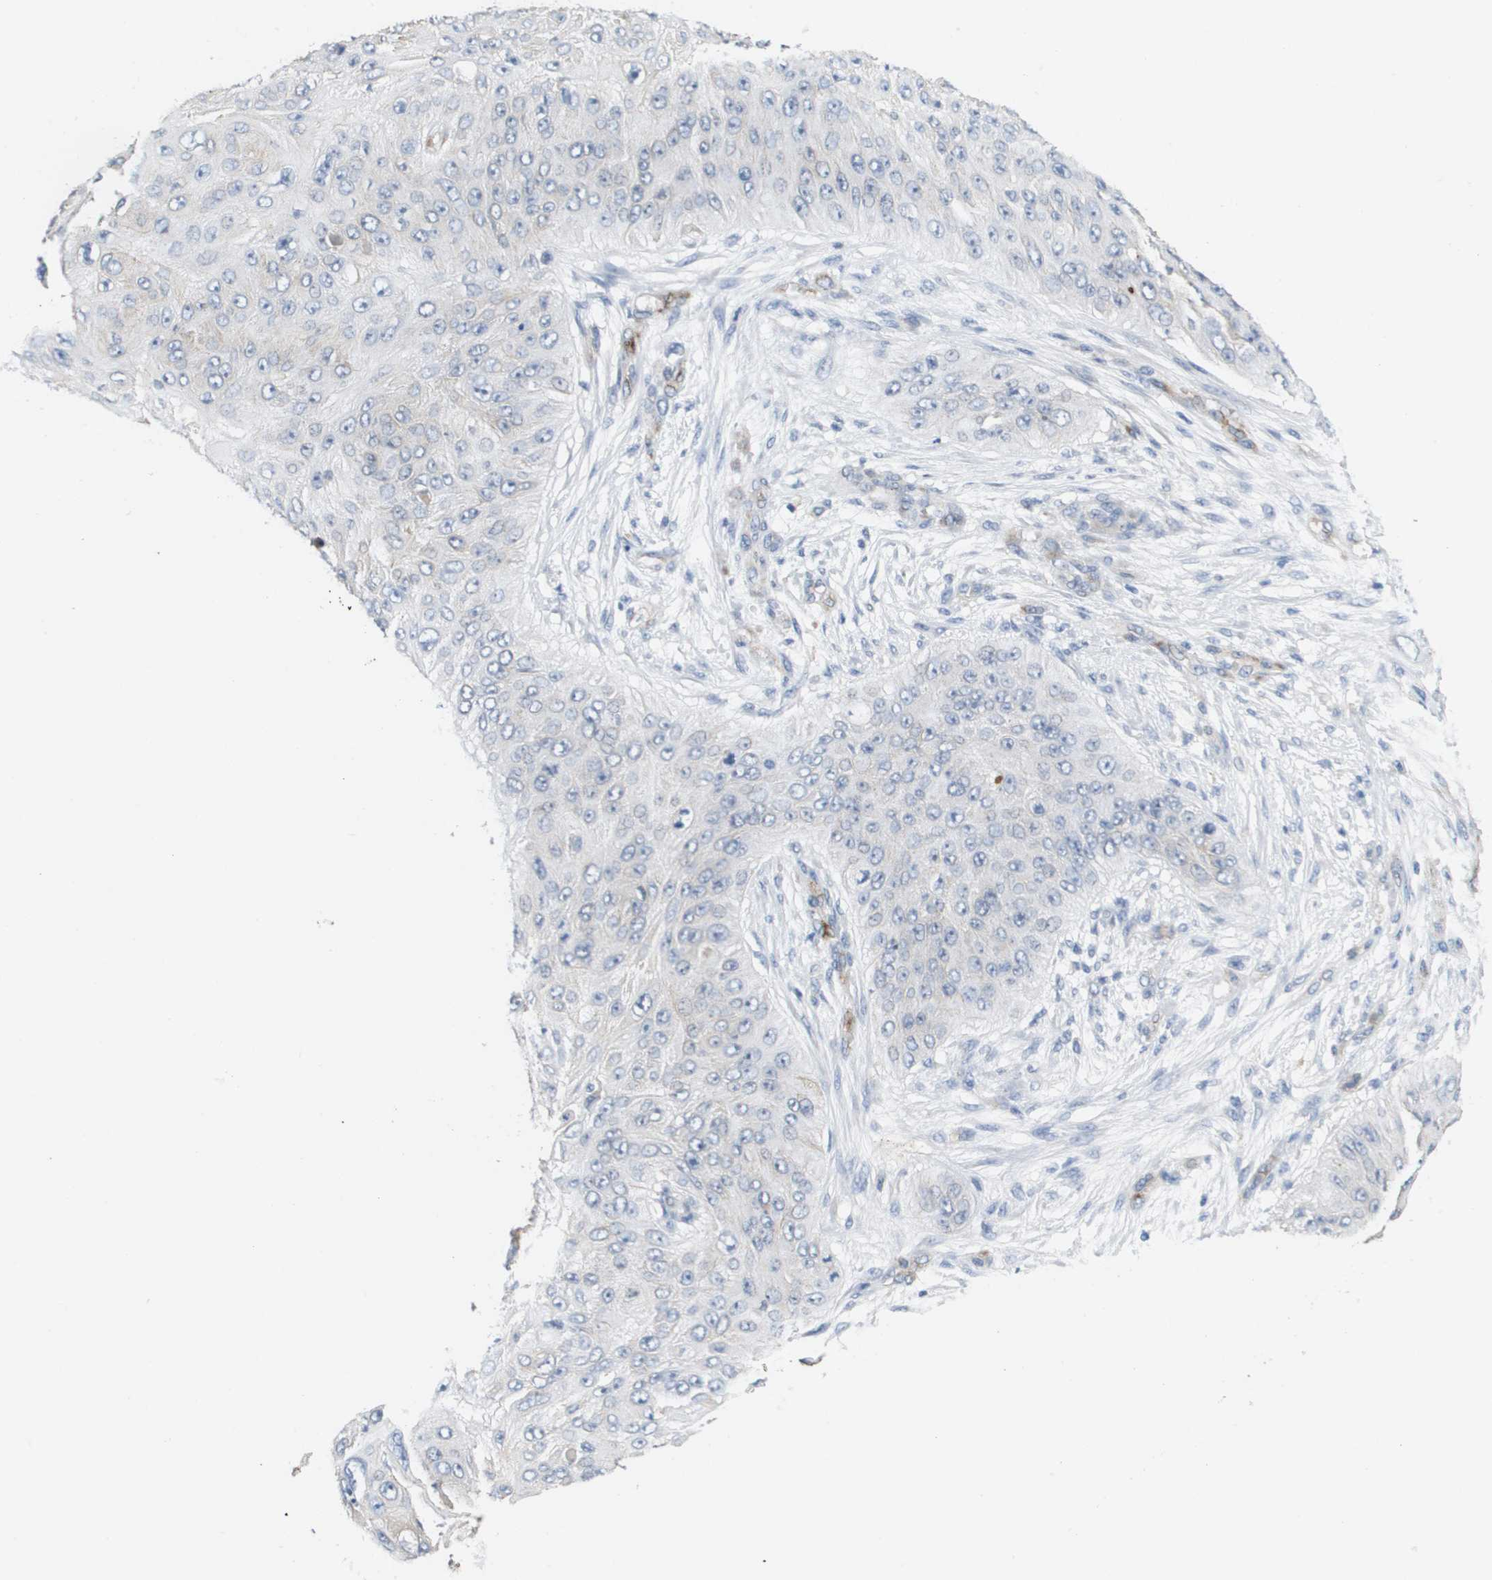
{"staining": {"intensity": "weak", "quantity": "25%-75%", "location": "cytoplasmic/membranous"}, "tissue": "skin cancer", "cell_type": "Tumor cells", "image_type": "cancer", "snomed": [{"axis": "morphology", "description": "Squamous cell carcinoma, NOS"}, {"axis": "topography", "description": "Skin"}], "caption": "This is an image of IHC staining of skin cancer, which shows weak positivity in the cytoplasmic/membranous of tumor cells.", "gene": "ANGPT2", "patient": {"sex": "female", "age": 80}}